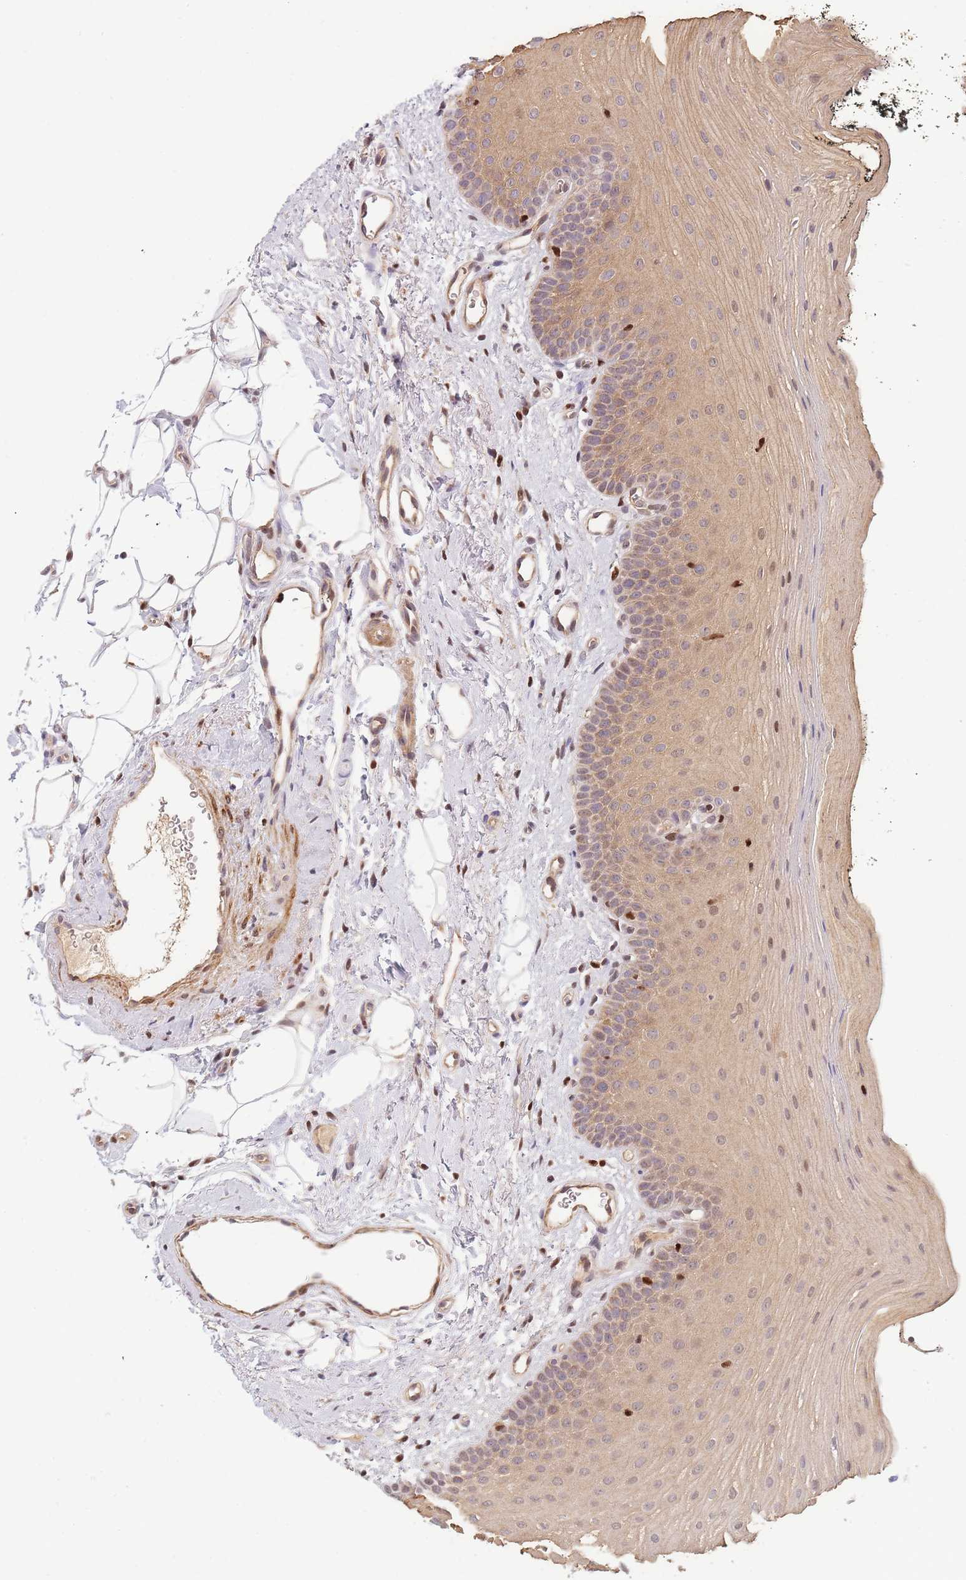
{"staining": {"intensity": "moderate", "quantity": ">75%", "location": "cytoplasmic/membranous"}, "tissue": "oral mucosa", "cell_type": "Squamous epithelial cells", "image_type": "normal", "snomed": [{"axis": "morphology", "description": "No evidence of malignacy"}, {"axis": "topography", "description": "Oral tissue"}, {"axis": "topography", "description": "Head-Neck"}], "caption": "Human oral mucosa stained with a brown dye exhibits moderate cytoplasmic/membranous positive positivity in about >75% of squamous epithelial cells.", "gene": "FAM153A", "patient": {"sex": "male", "age": 68}}